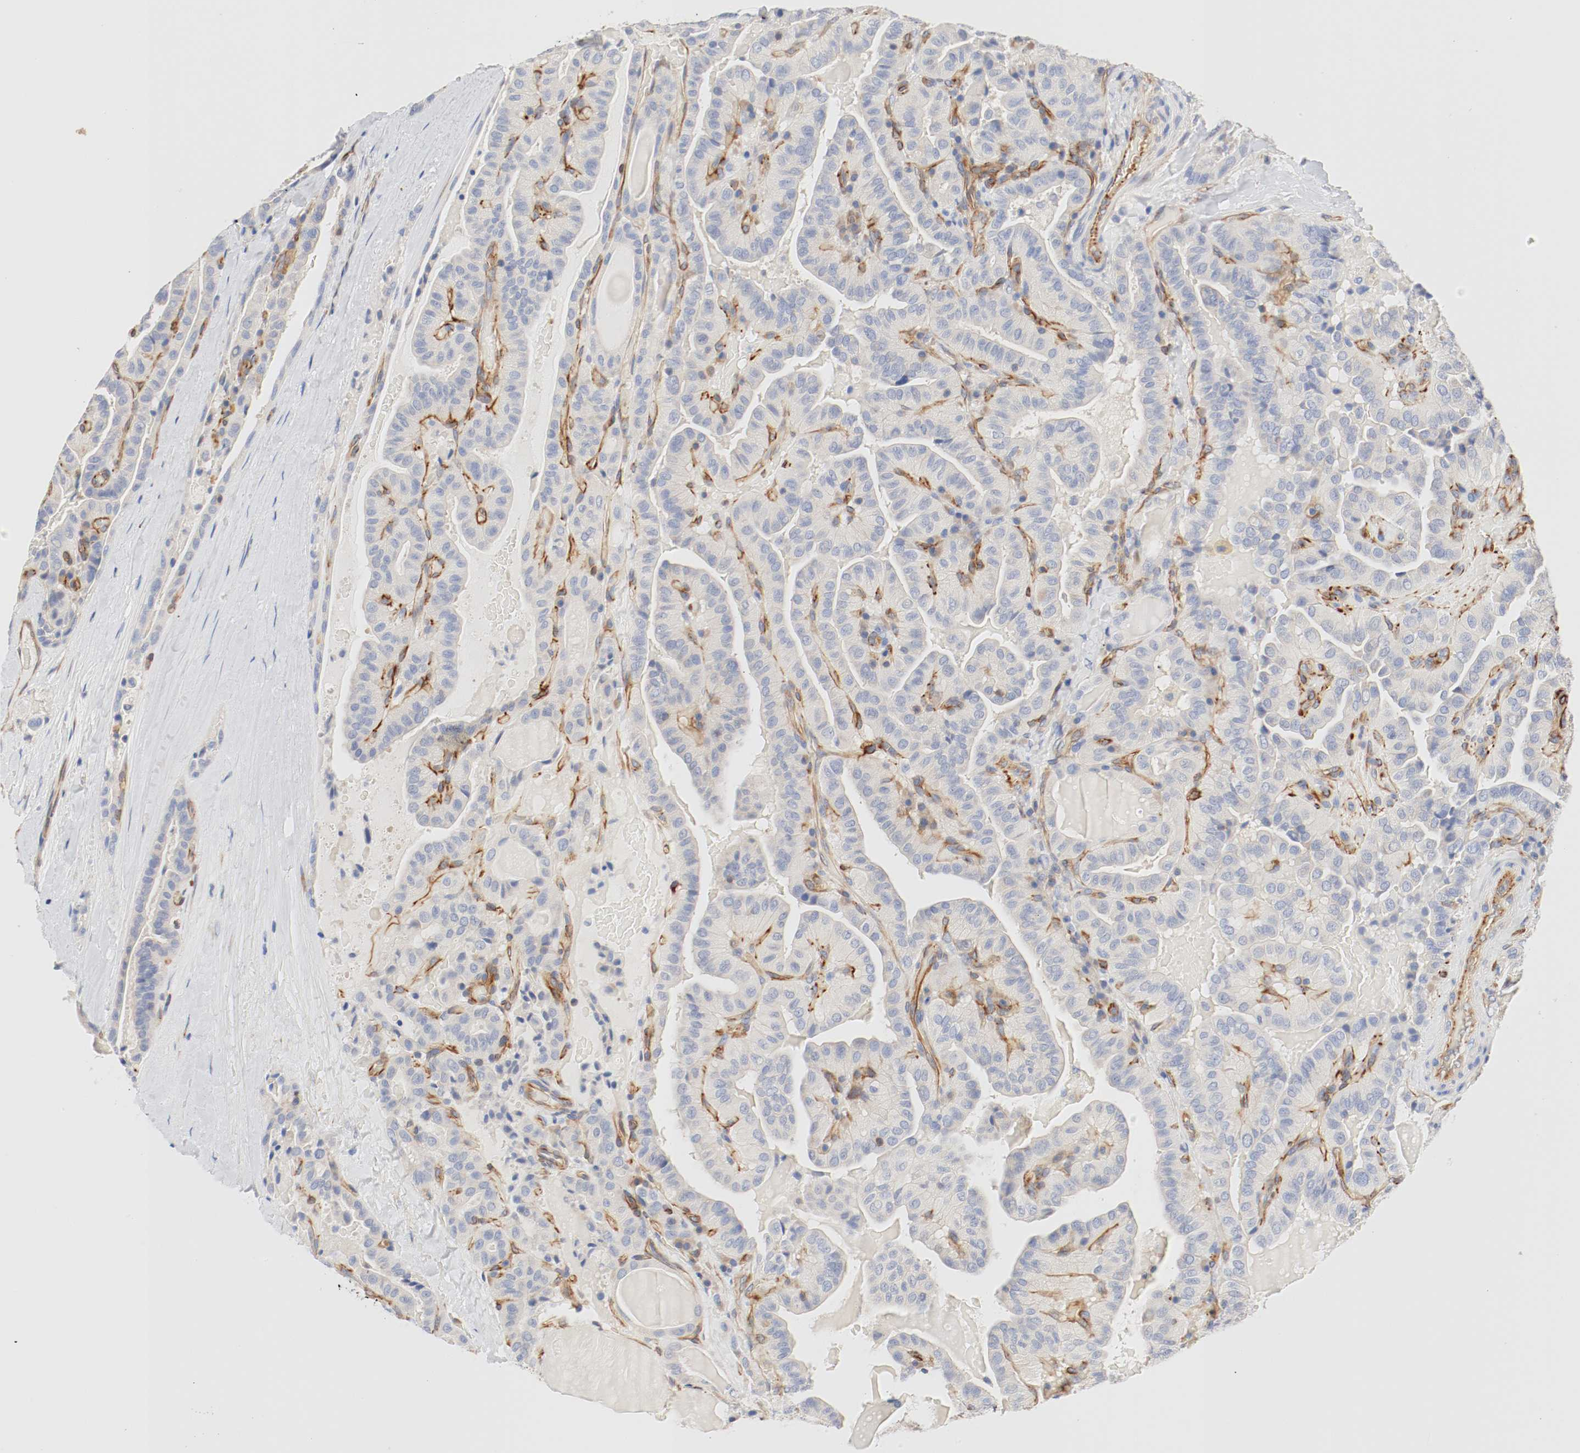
{"staining": {"intensity": "negative", "quantity": "none", "location": "none"}, "tissue": "thyroid cancer", "cell_type": "Tumor cells", "image_type": "cancer", "snomed": [{"axis": "morphology", "description": "Papillary adenocarcinoma, NOS"}, {"axis": "topography", "description": "Thyroid gland"}], "caption": "IHC of human thyroid papillary adenocarcinoma demonstrates no staining in tumor cells. (Stains: DAB (3,3'-diaminobenzidine) immunohistochemistry (IHC) with hematoxylin counter stain, Microscopy: brightfield microscopy at high magnification).", "gene": "GIT1", "patient": {"sex": "male", "age": 77}}